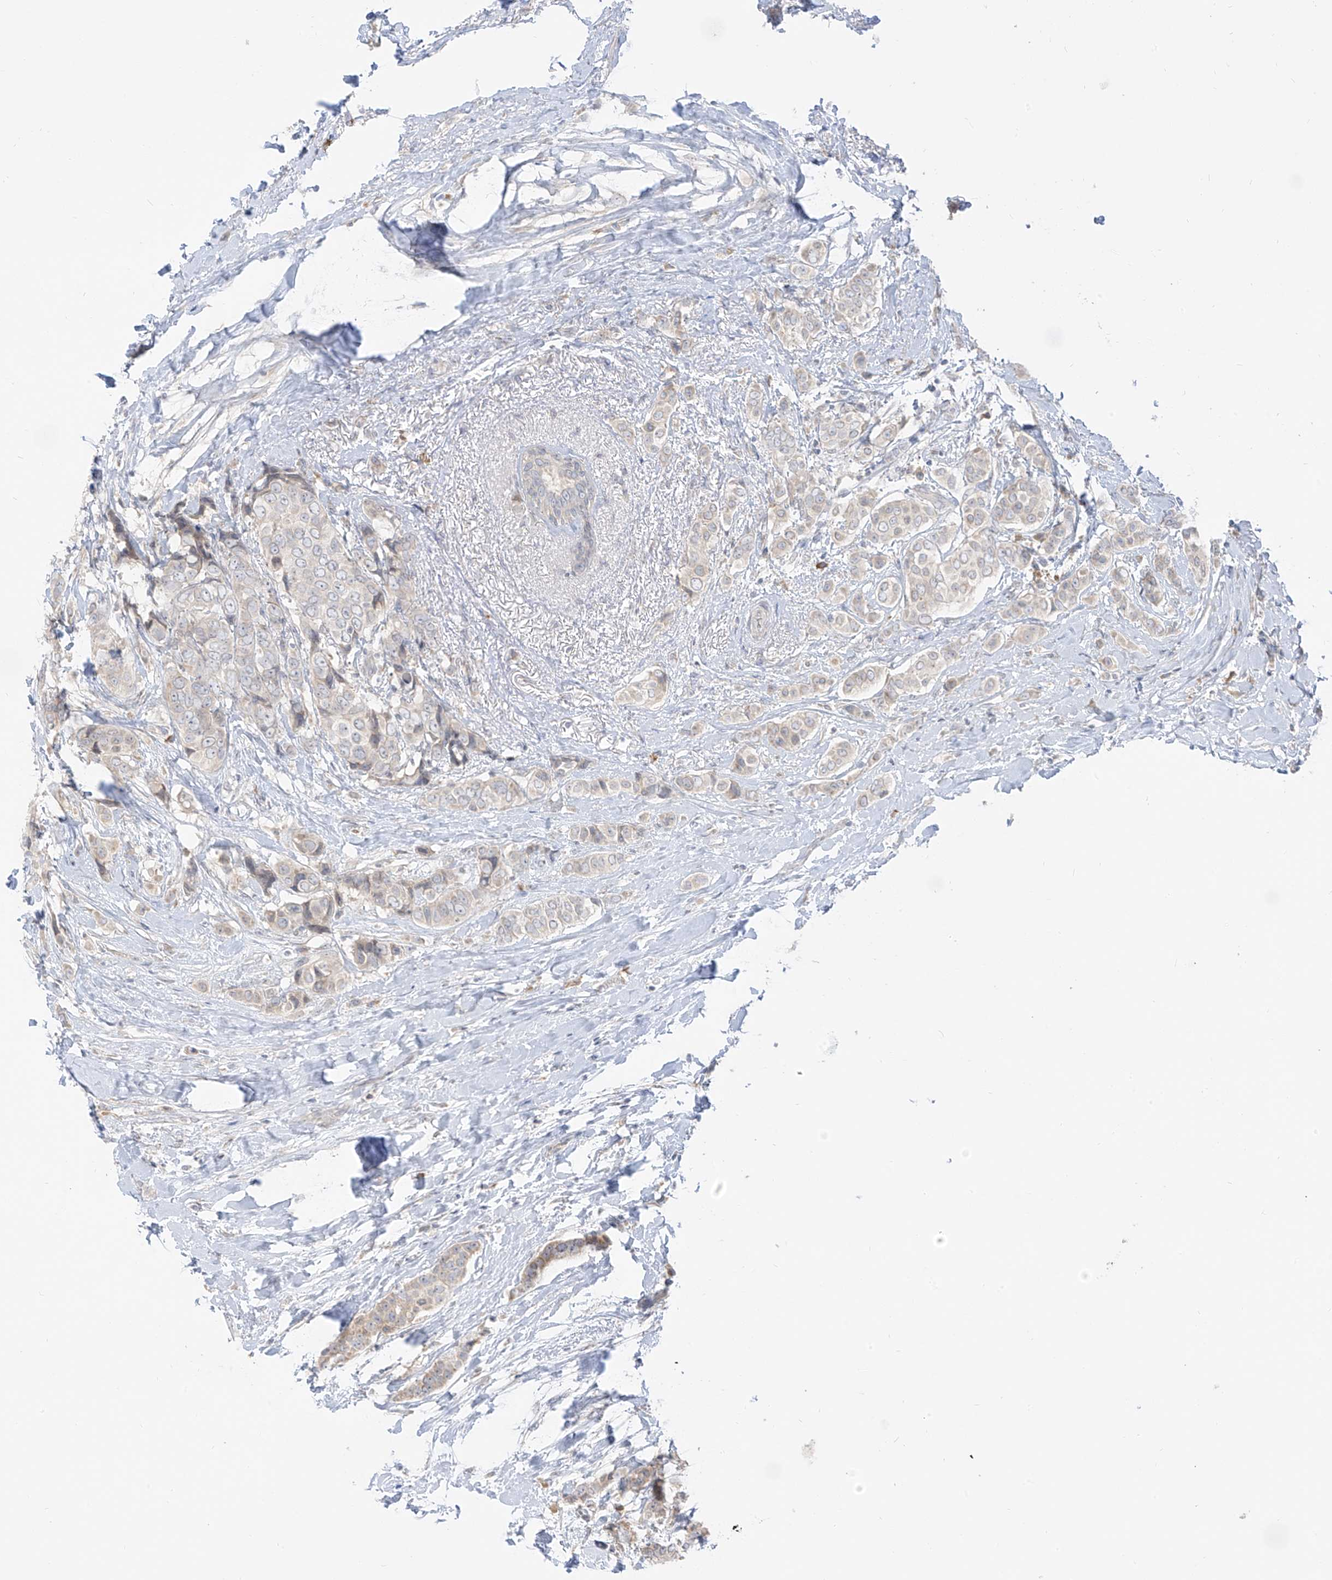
{"staining": {"intensity": "weak", "quantity": "<25%", "location": "cytoplasmic/membranous"}, "tissue": "breast cancer", "cell_type": "Tumor cells", "image_type": "cancer", "snomed": [{"axis": "morphology", "description": "Lobular carcinoma"}, {"axis": "topography", "description": "Breast"}], "caption": "Protein analysis of breast cancer (lobular carcinoma) shows no significant staining in tumor cells.", "gene": "C2orf42", "patient": {"sex": "female", "age": 51}}